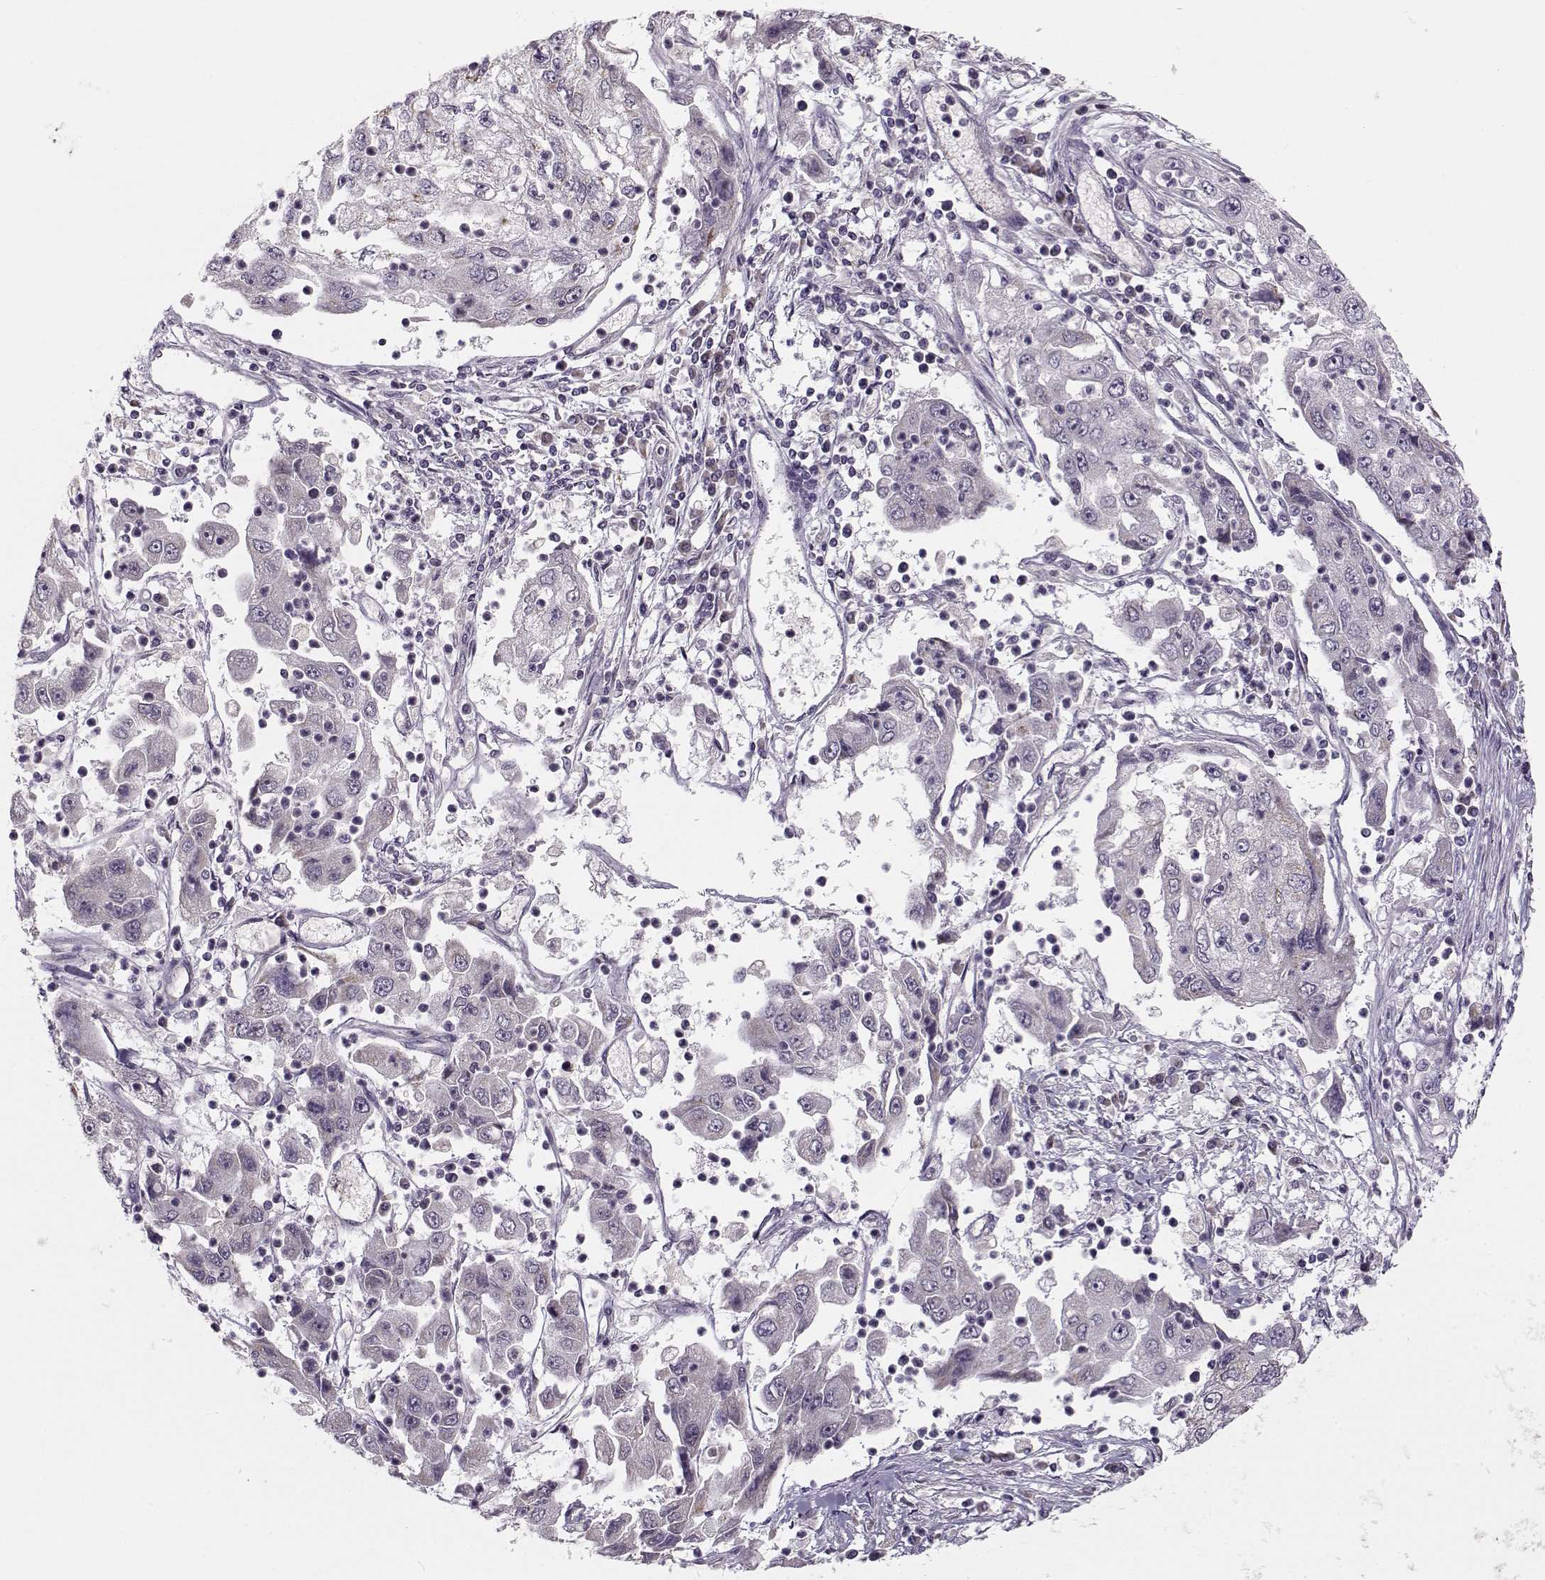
{"staining": {"intensity": "negative", "quantity": "none", "location": "none"}, "tissue": "cervical cancer", "cell_type": "Tumor cells", "image_type": "cancer", "snomed": [{"axis": "morphology", "description": "Squamous cell carcinoma, NOS"}, {"axis": "topography", "description": "Cervix"}], "caption": "Tumor cells show no significant protein positivity in cervical squamous cell carcinoma.", "gene": "SLC4A5", "patient": {"sex": "female", "age": 36}}